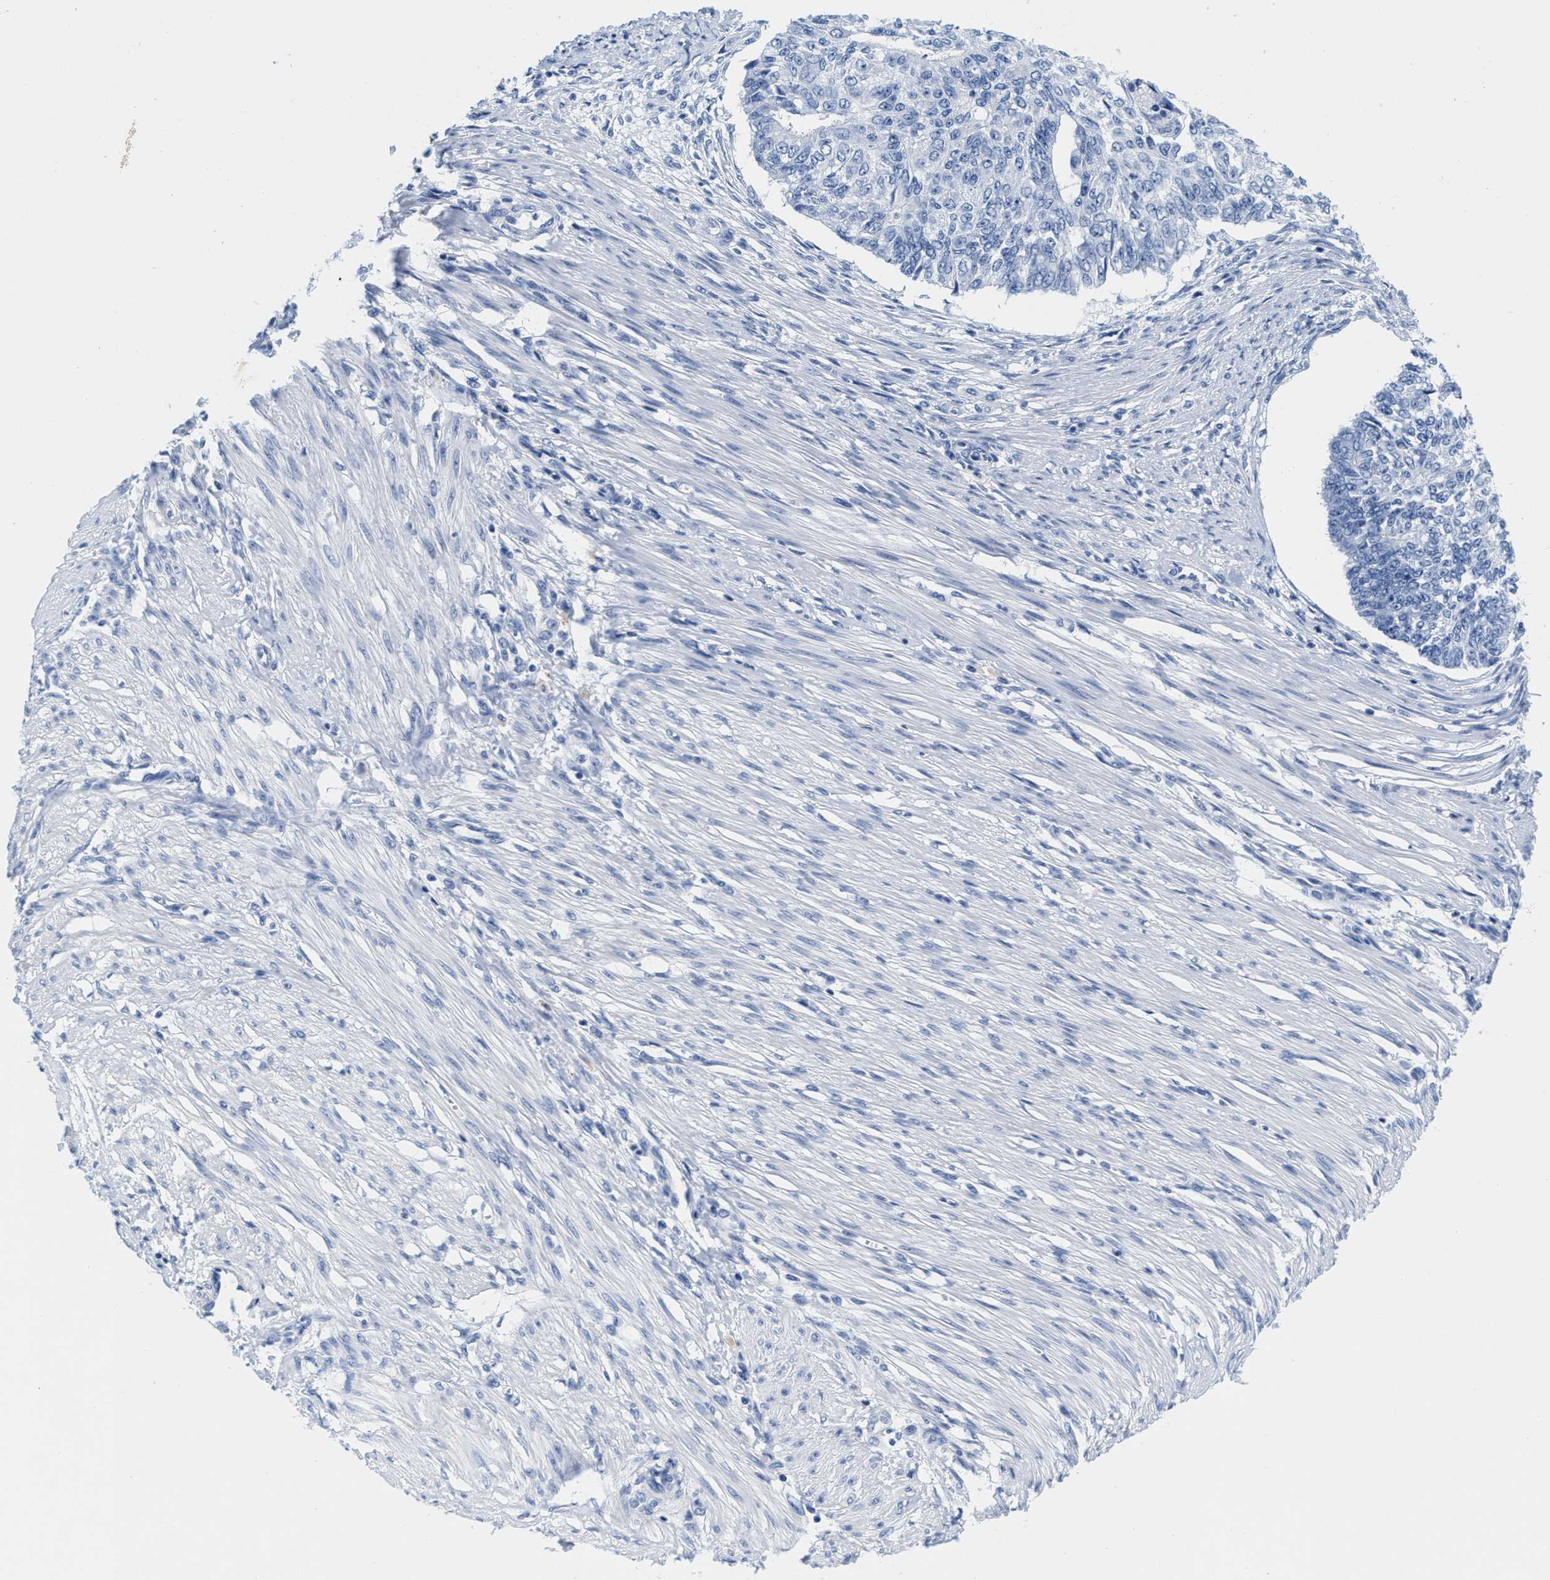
{"staining": {"intensity": "negative", "quantity": "none", "location": "none"}, "tissue": "endometrial cancer", "cell_type": "Tumor cells", "image_type": "cancer", "snomed": [{"axis": "morphology", "description": "Adenocarcinoma, NOS"}, {"axis": "topography", "description": "Endometrium"}], "caption": "The micrograph reveals no staining of tumor cells in endometrial adenocarcinoma.", "gene": "TTC3", "patient": {"sex": "female", "age": 32}}